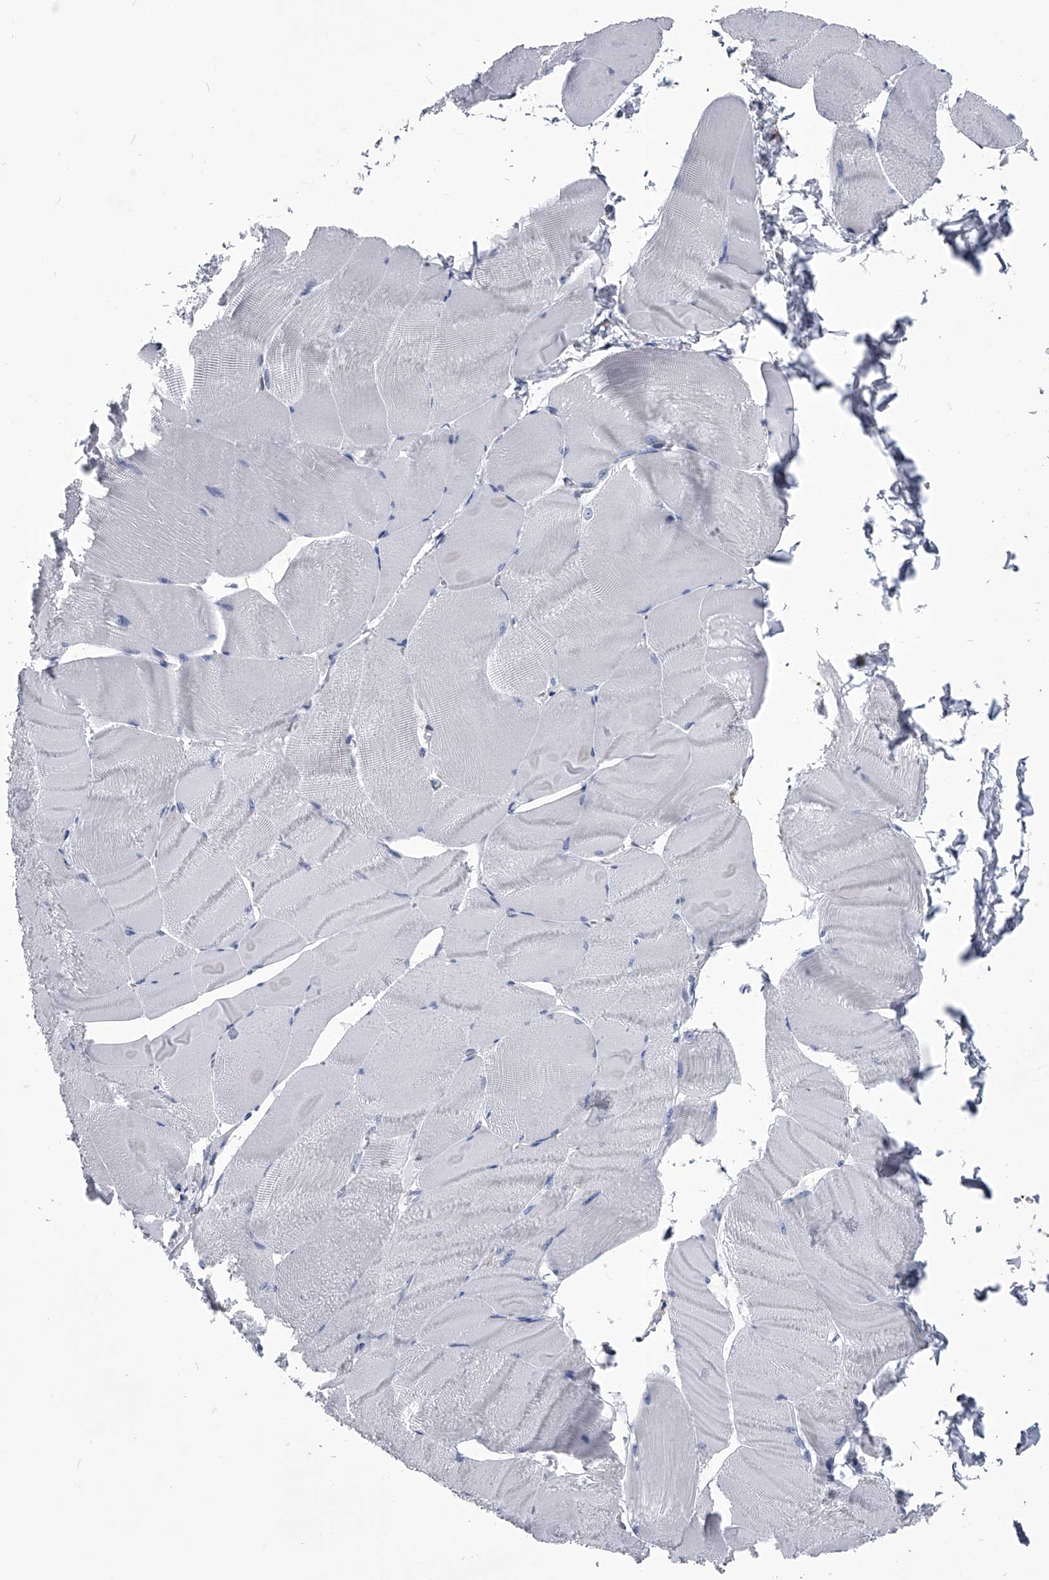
{"staining": {"intensity": "negative", "quantity": "none", "location": "none"}, "tissue": "skeletal muscle", "cell_type": "Myocytes", "image_type": "normal", "snomed": [{"axis": "morphology", "description": "Normal tissue, NOS"}, {"axis": "morphology", "description": "Basal cell carcinoma"}, {"axis": "topography", "description": "Skeletal muscle"}], "caption": "High power microscopy micrograph of an immunohistochemistry micrograph of benign skeletal muscle, revealing no significant staining in myocytes.", "gene": "PDXK", "patient": {"sex": "female", "age": 64}}